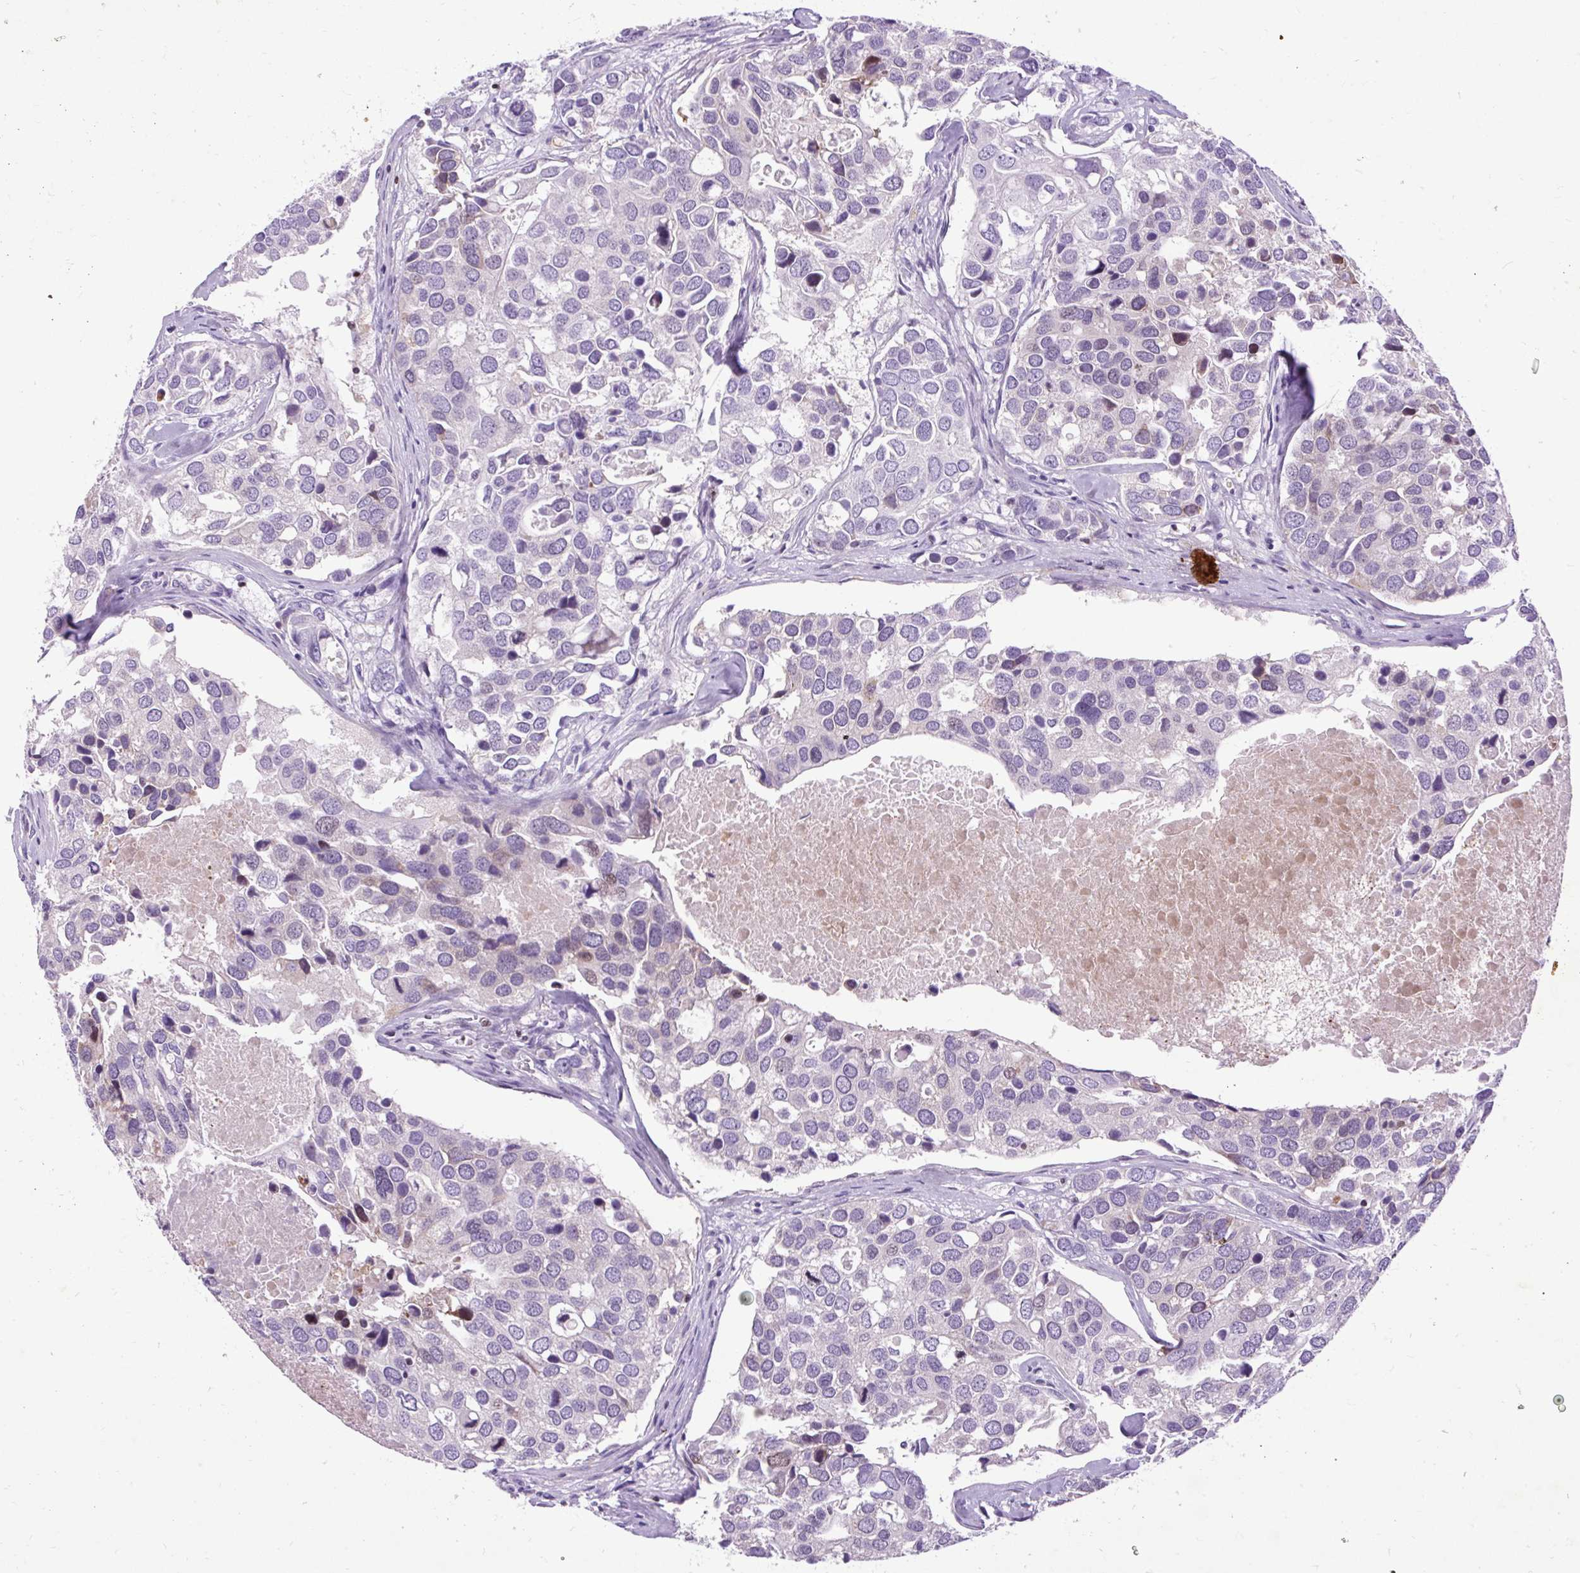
{"staining": {"intensity": "negative", "quantity": "none", "location": "none"}, "tissue": "breast cancer", "cell_type": "Tumor cells", "image_type": "cancer", "snomed": [{"axis": "morphology", "description": "Duct carcinoma"}, {"axis": "topography", "description": "Breast"}], "caption": "The photomicrograph displays no staining of tumor cells in infiltrating ductal carcinoma (breast).", "gene": "SPC24", "patient": {"sex": "female", "age": 83}}